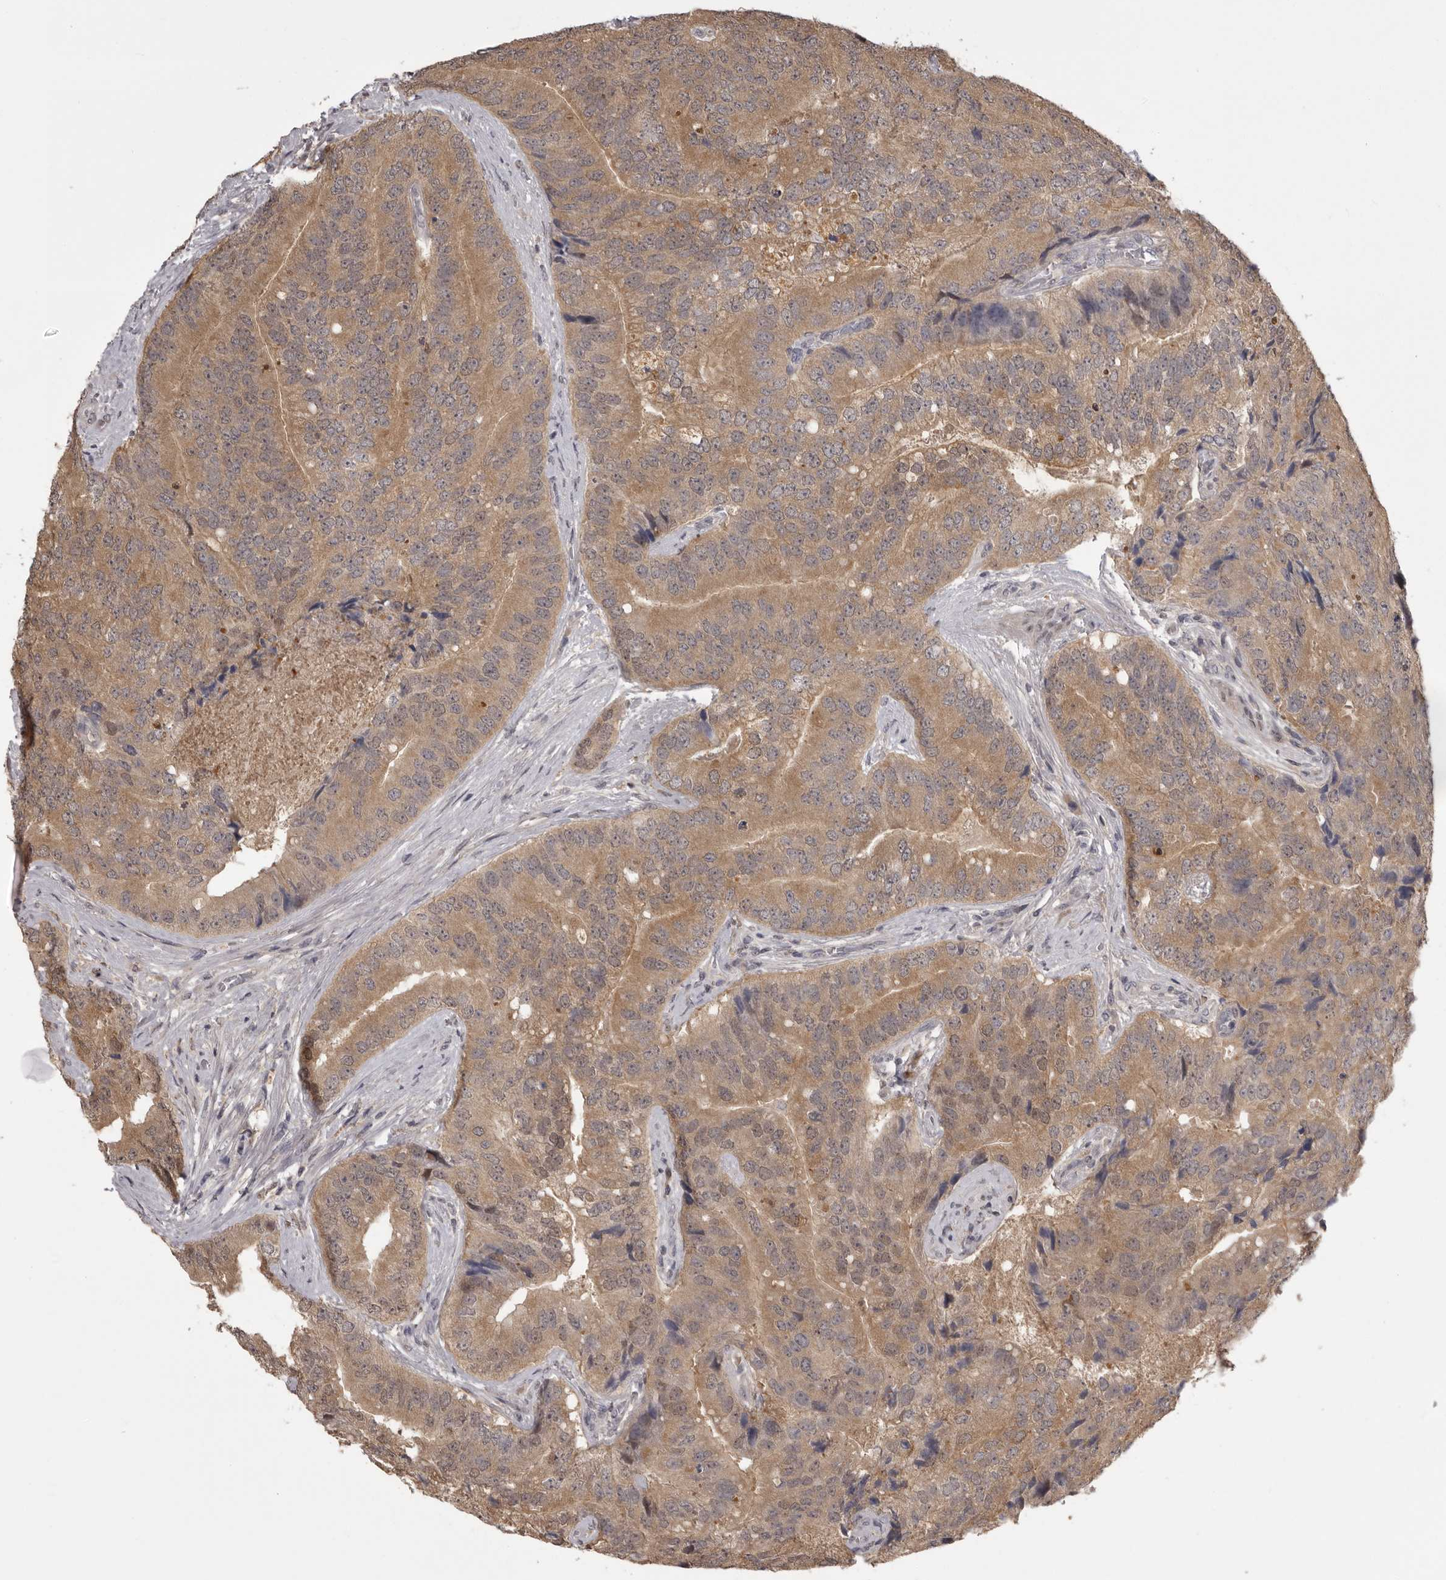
{"staining": {"intensity": "moderate", "quantity": ">75%", "location": "cytoplasmic/membranous"}, "tissue": "prostate cancer", "cell_type": "Tumor cells", "image_type": "cancer", "snomed": [{"axis": "morphology", "description": "Adenocarcinoma, High grade"}, {"axis": "topography", "description": "Prostate"}], "caption": "A histopathology image showing moderate cytoplasmic/membranous staining in approximately >75% of tumor cells in prostate cancer, as visualized by brown immunohistochemical staining.", "gene": "MDH1", "patient": {"sex": "male", "age": 70}}